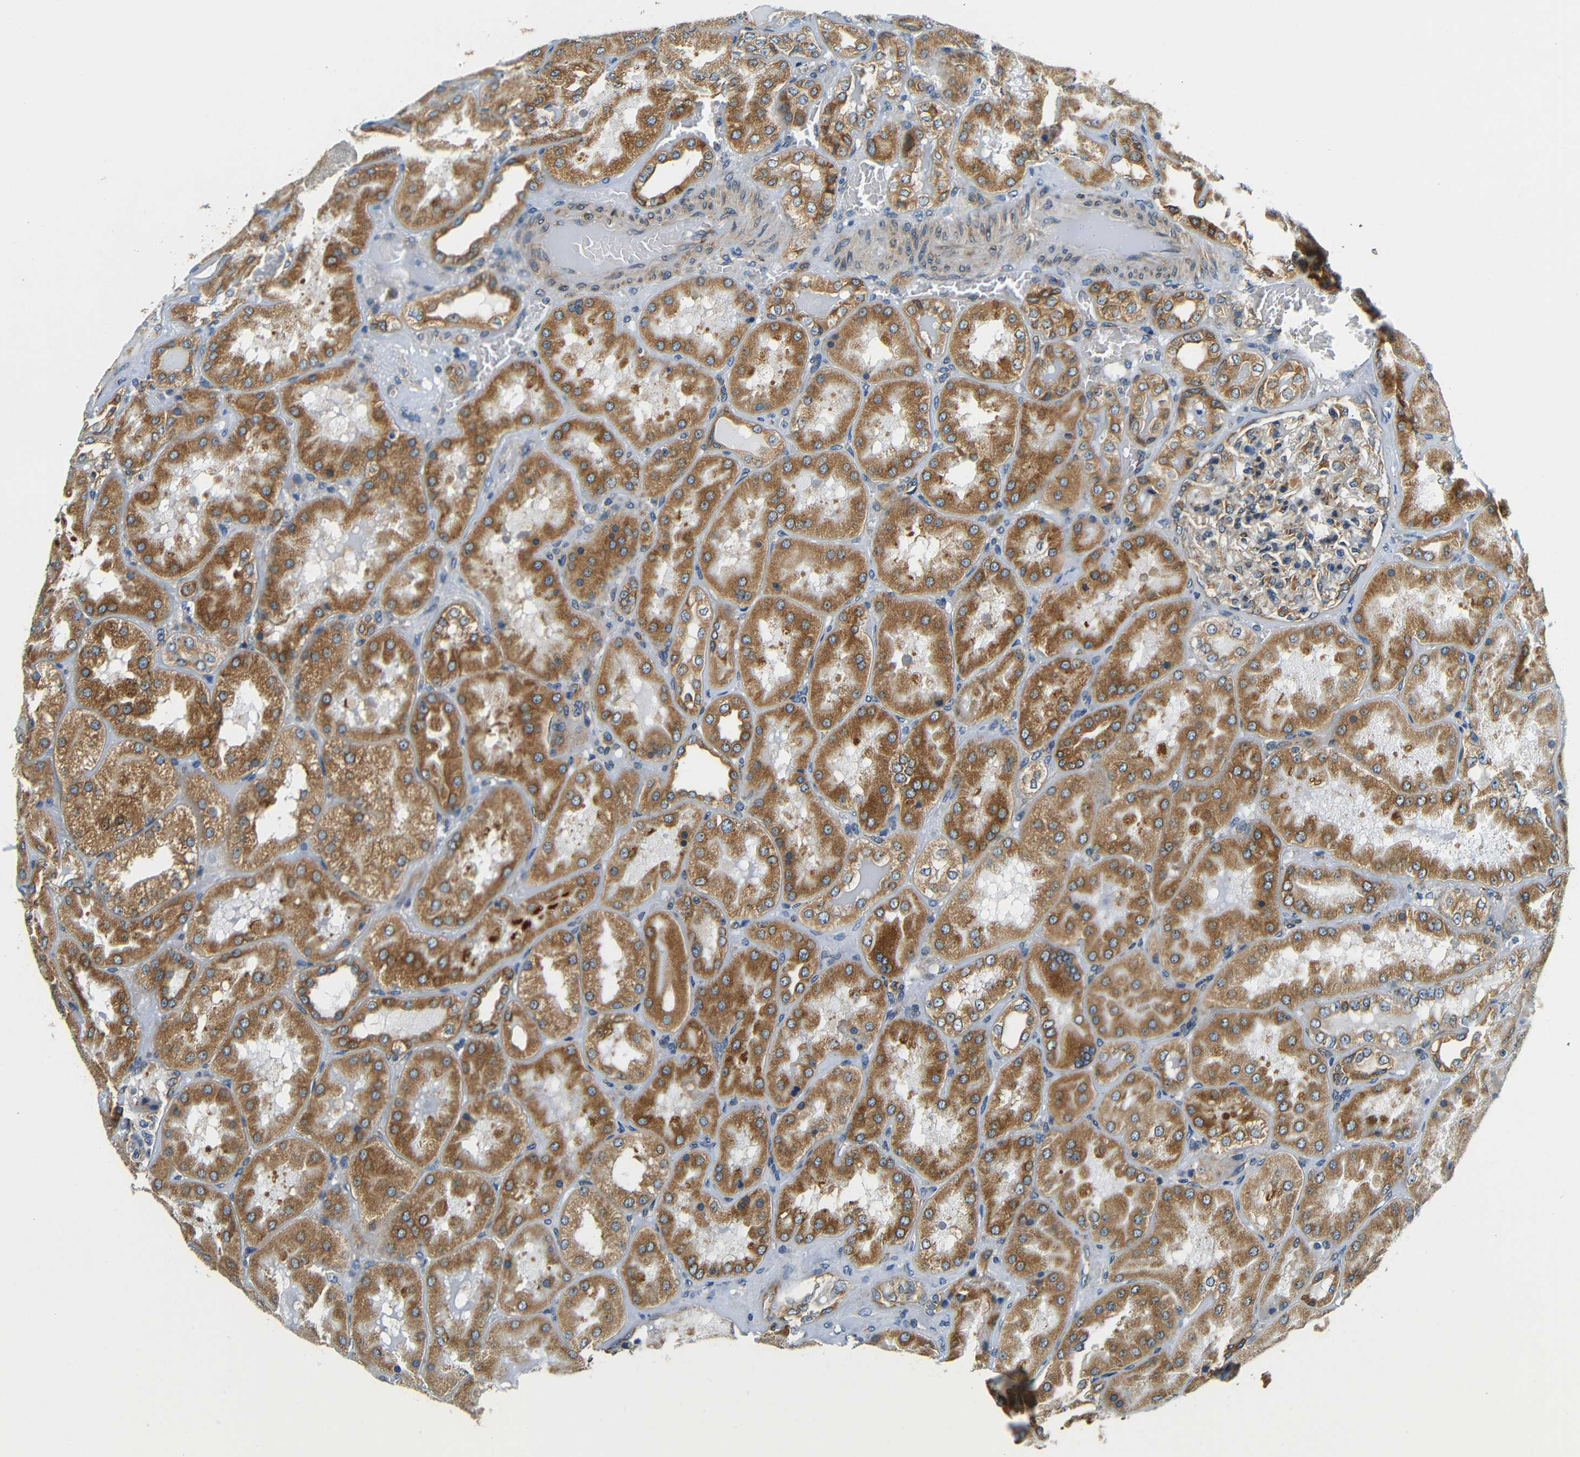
{"staining": {"intensity": "moderate", "quantity": "25%-75%", "location": "cytoplasmic/membranous"}, "tissue": "kidney", "cell_type": "Cells in glomeruli", "image_type": "normal", "snomed": [{"axis": "morphology", "description": "Normal tissue, NOS"}, {"axis": "topography", "description": "Kidney"}], "caption": "This photomicrograph shows immunohistochemistry staining of unremarkable human kidney, with medium moderate cytoplasmic/membranous positivity in approximately 25%-75% of cells in glomeruli.", "gene": "VAPB", "patient": {"sex": "female", "age": 56}}